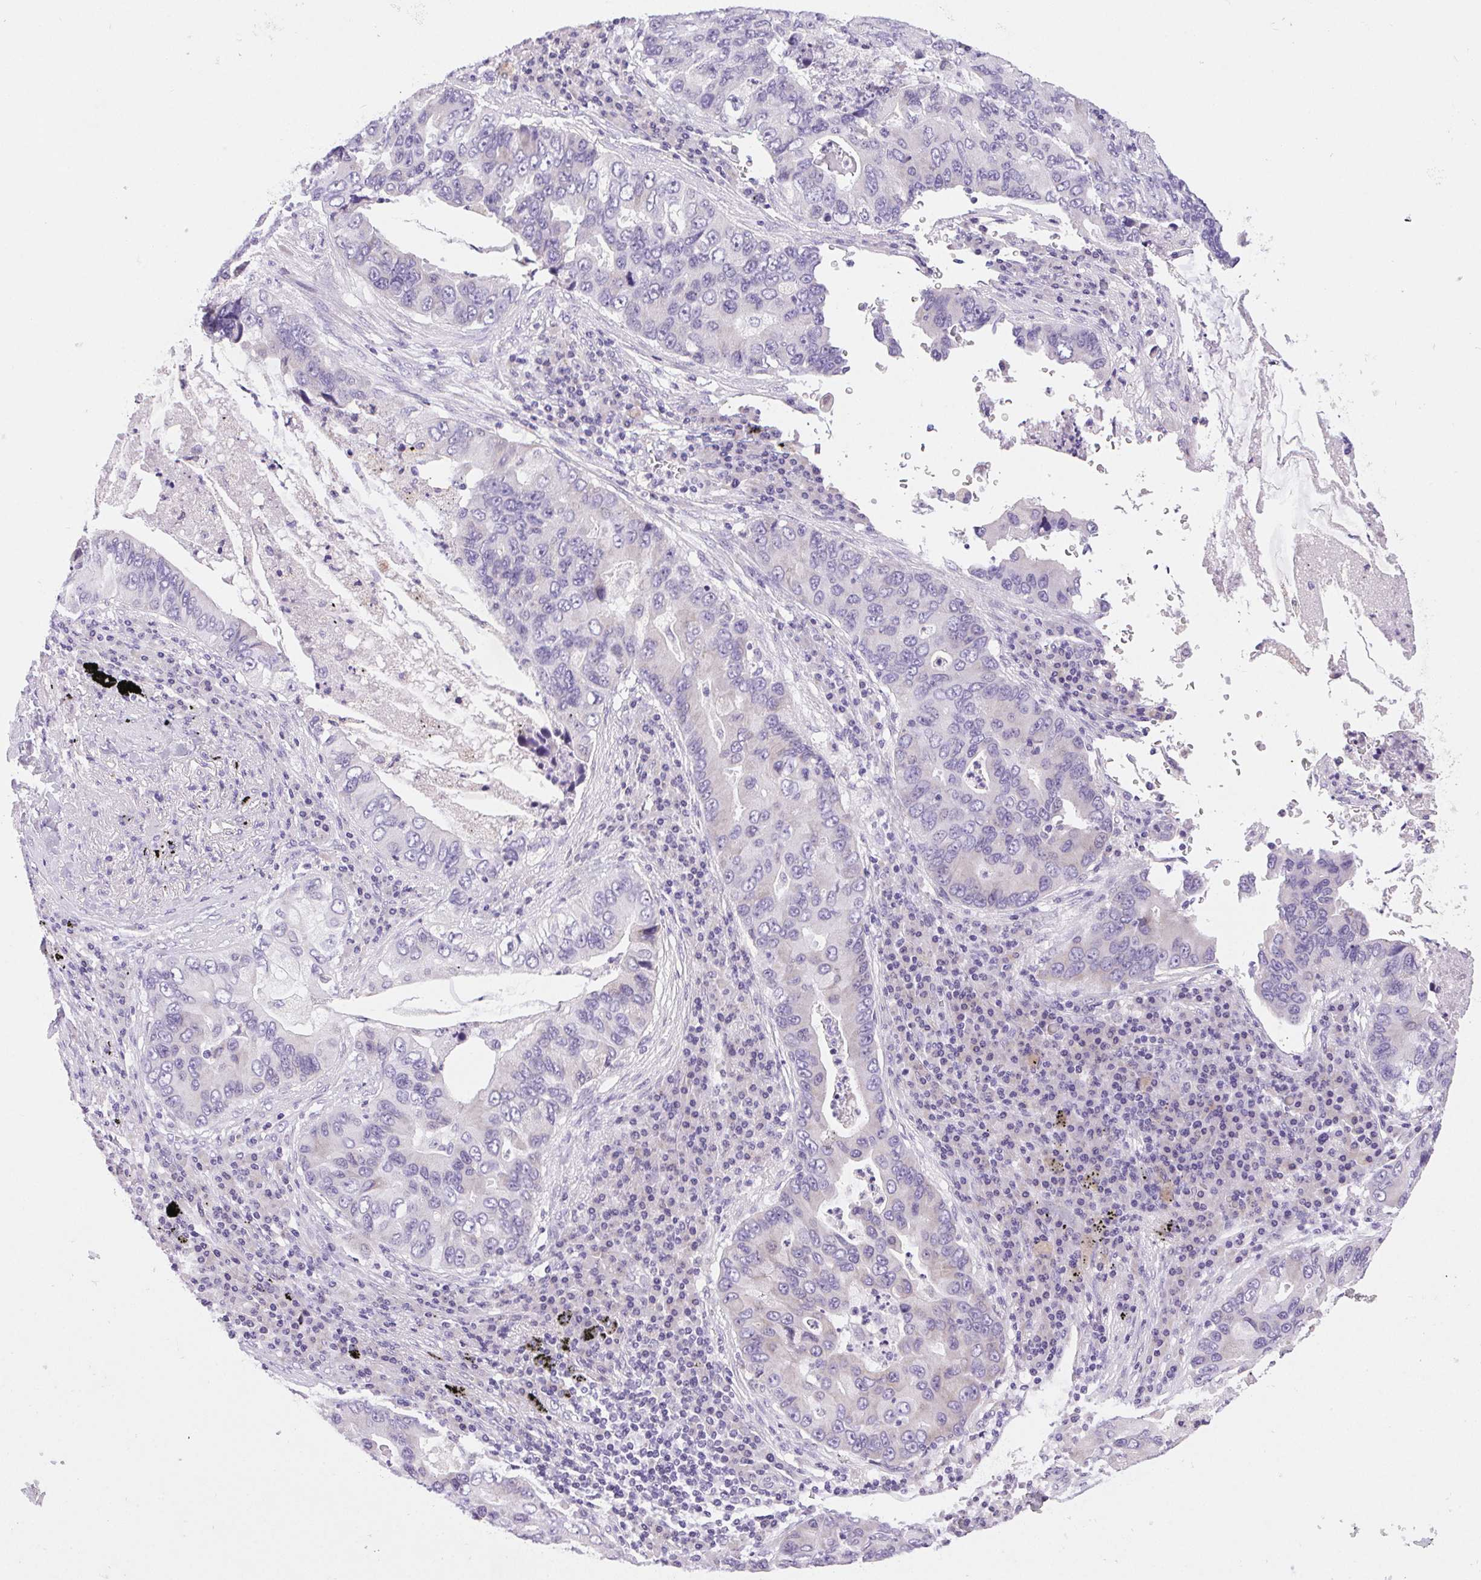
{"staining": {"intensity": "negative", "quantity": "none", "location": "none"}, "tissue": "lung cancer", "cell_type": "Tumor cells", "image_type": "cancer", "snomed": [{"axis": "morphology", "description": "Adenocarcinoma, NOS"}, {"axis": "morphology", "description": "Adenocarcinoma, metastatic, NOS"}, {"axis": "topography", "description": "Lymph node"}, {"axis": "topography", "description": "Lung"}], "caption": "Immunohistochemical staining of lung cancer shows no significant positivity in tumor cells. (DAB (3,3'-diaminobenzidine) immunohistochemistry with hematoxylin counter stain).", "gene": "ARHGAP11B", "patient": {"sex": "female", "age": 54}}